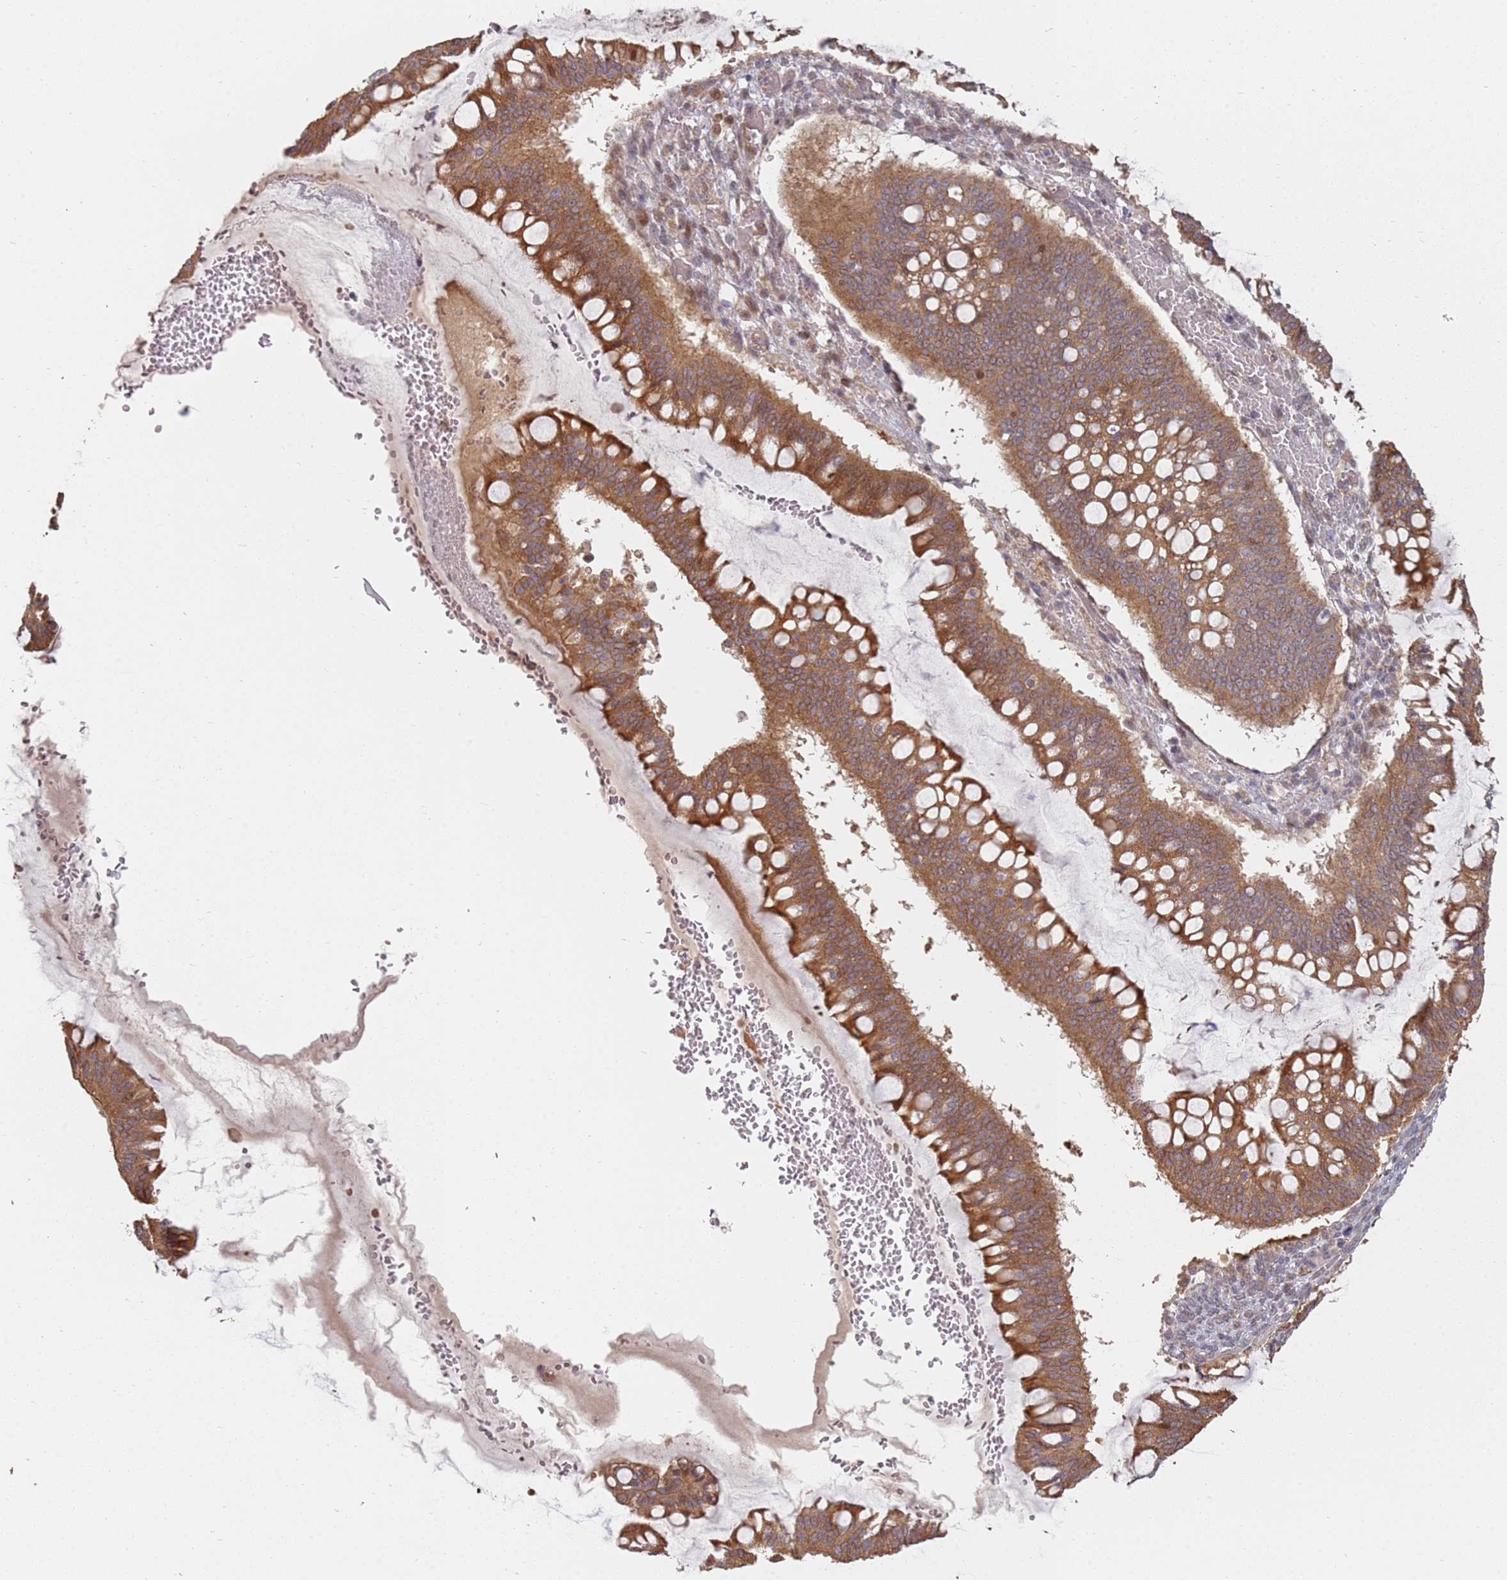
{"staining": {"intensity": "moderate", "quantity": ">75%", "location": "cytoplasmic/membranous"}, "tissue": "ovarian cancer", "cell_type": "Tumor cells", "image_type": "cancer", "snomed": [{"axis": "morphology", "description": "Cystadenocarcinoma, mucinous, NOS"}, {"axis": "topography", "description": "Ovary"}], "caption": "Human ovarian cancer stained for a protein (brown) exhibits moderate cytoplasmic/membranous positive staining in about >75% of tumor cells.", "gene": "MPEG1", "patient": {"sex": "female", "age": 73}}